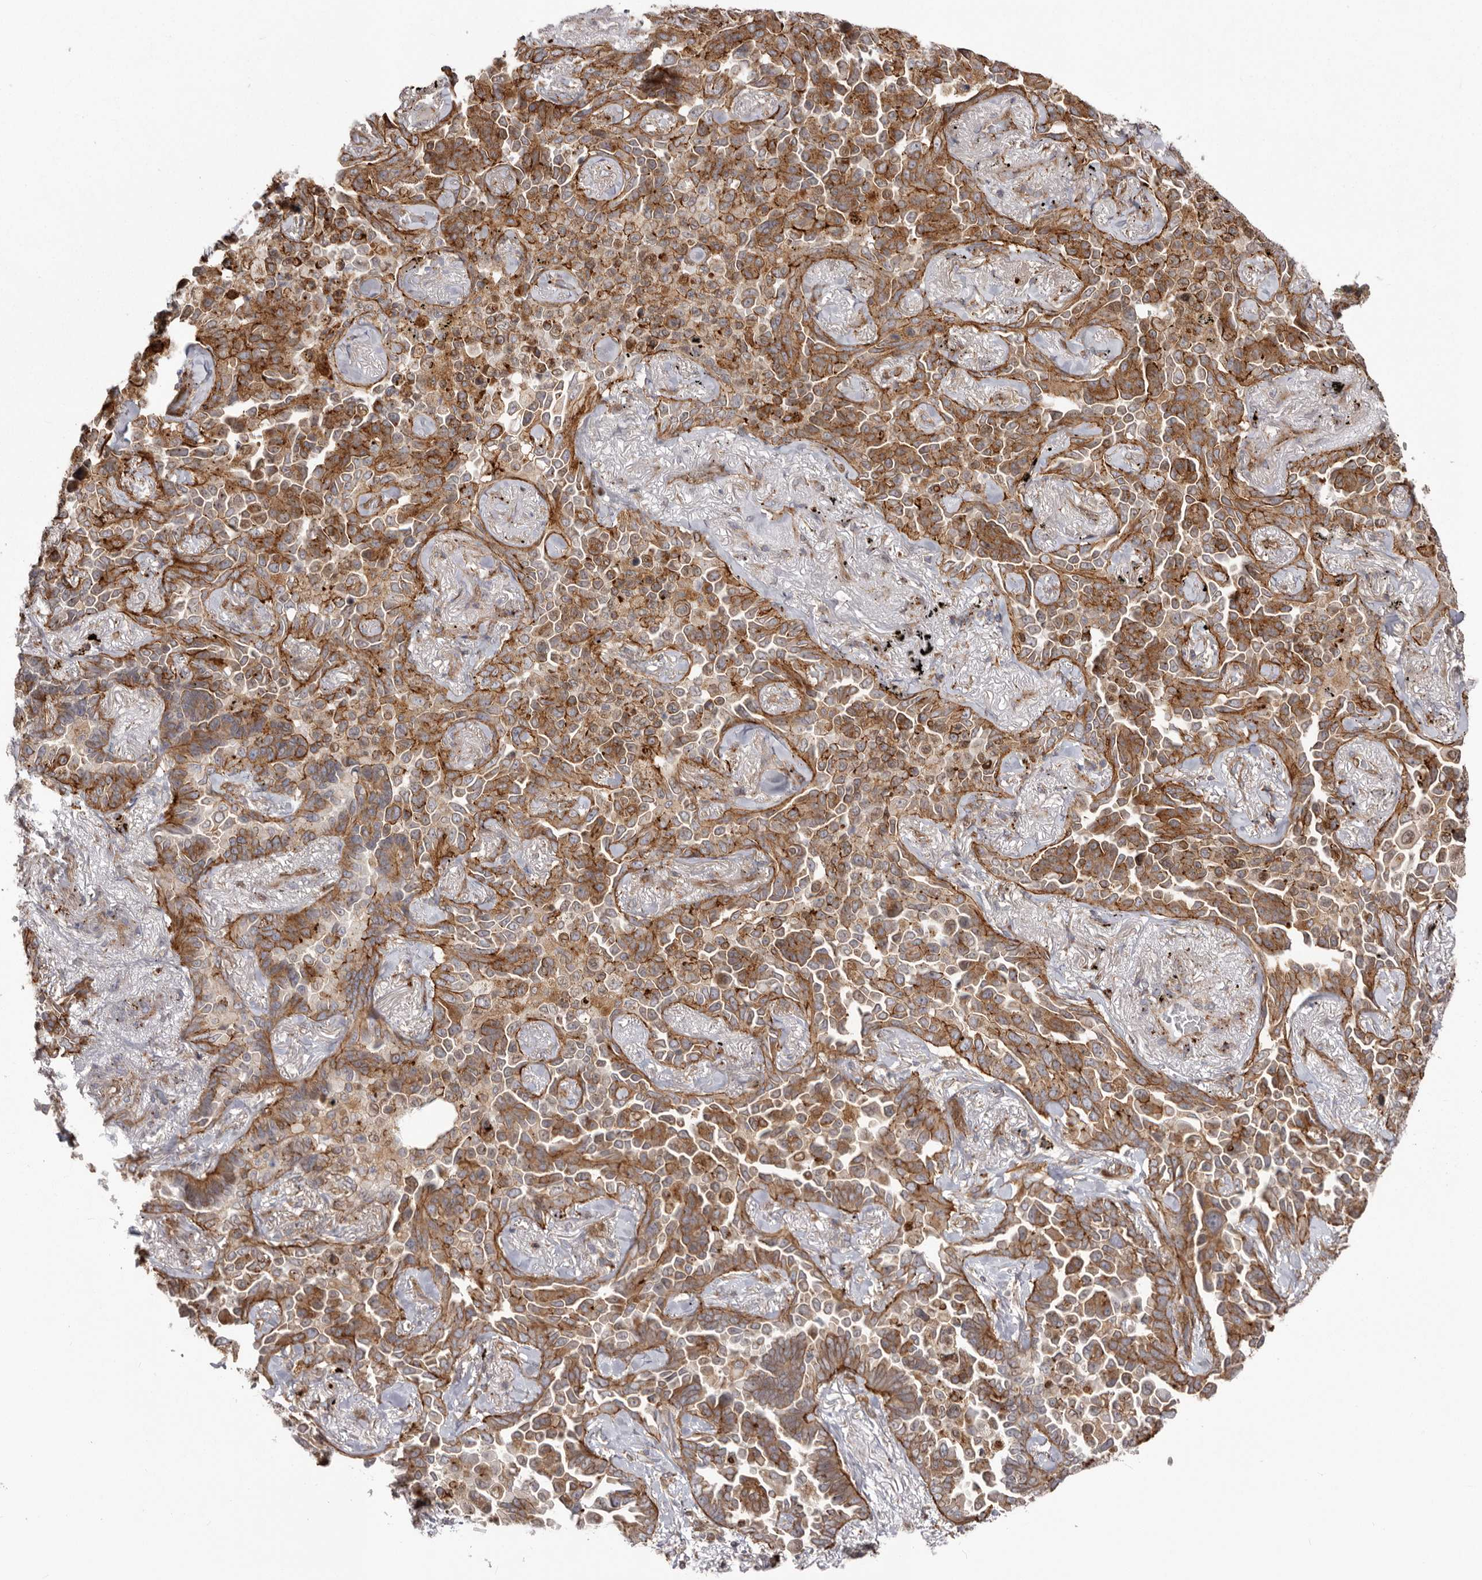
{"staining": {"intensity": "moderate", "quantity": ">75%", "location": "cytoplasmic/membranous"}, "tissue": "lung cancer", "cell_type": "Tumor cells", "image_type": "cancer", "snomed": [{"axis": "morphology", "description": "Adenocarcinoma, NOS"}, {"axis": "topography", "description": "Lung"}], "caption": "There is medium levels of moderate cytoplasmic/membranous staining in tumor cells of adenocarcinoma (lung), as demonstrated by immunohistochemical staining (brown color).", "gene": "NUP43", "patient": {"sex": "female", "age": 67}}